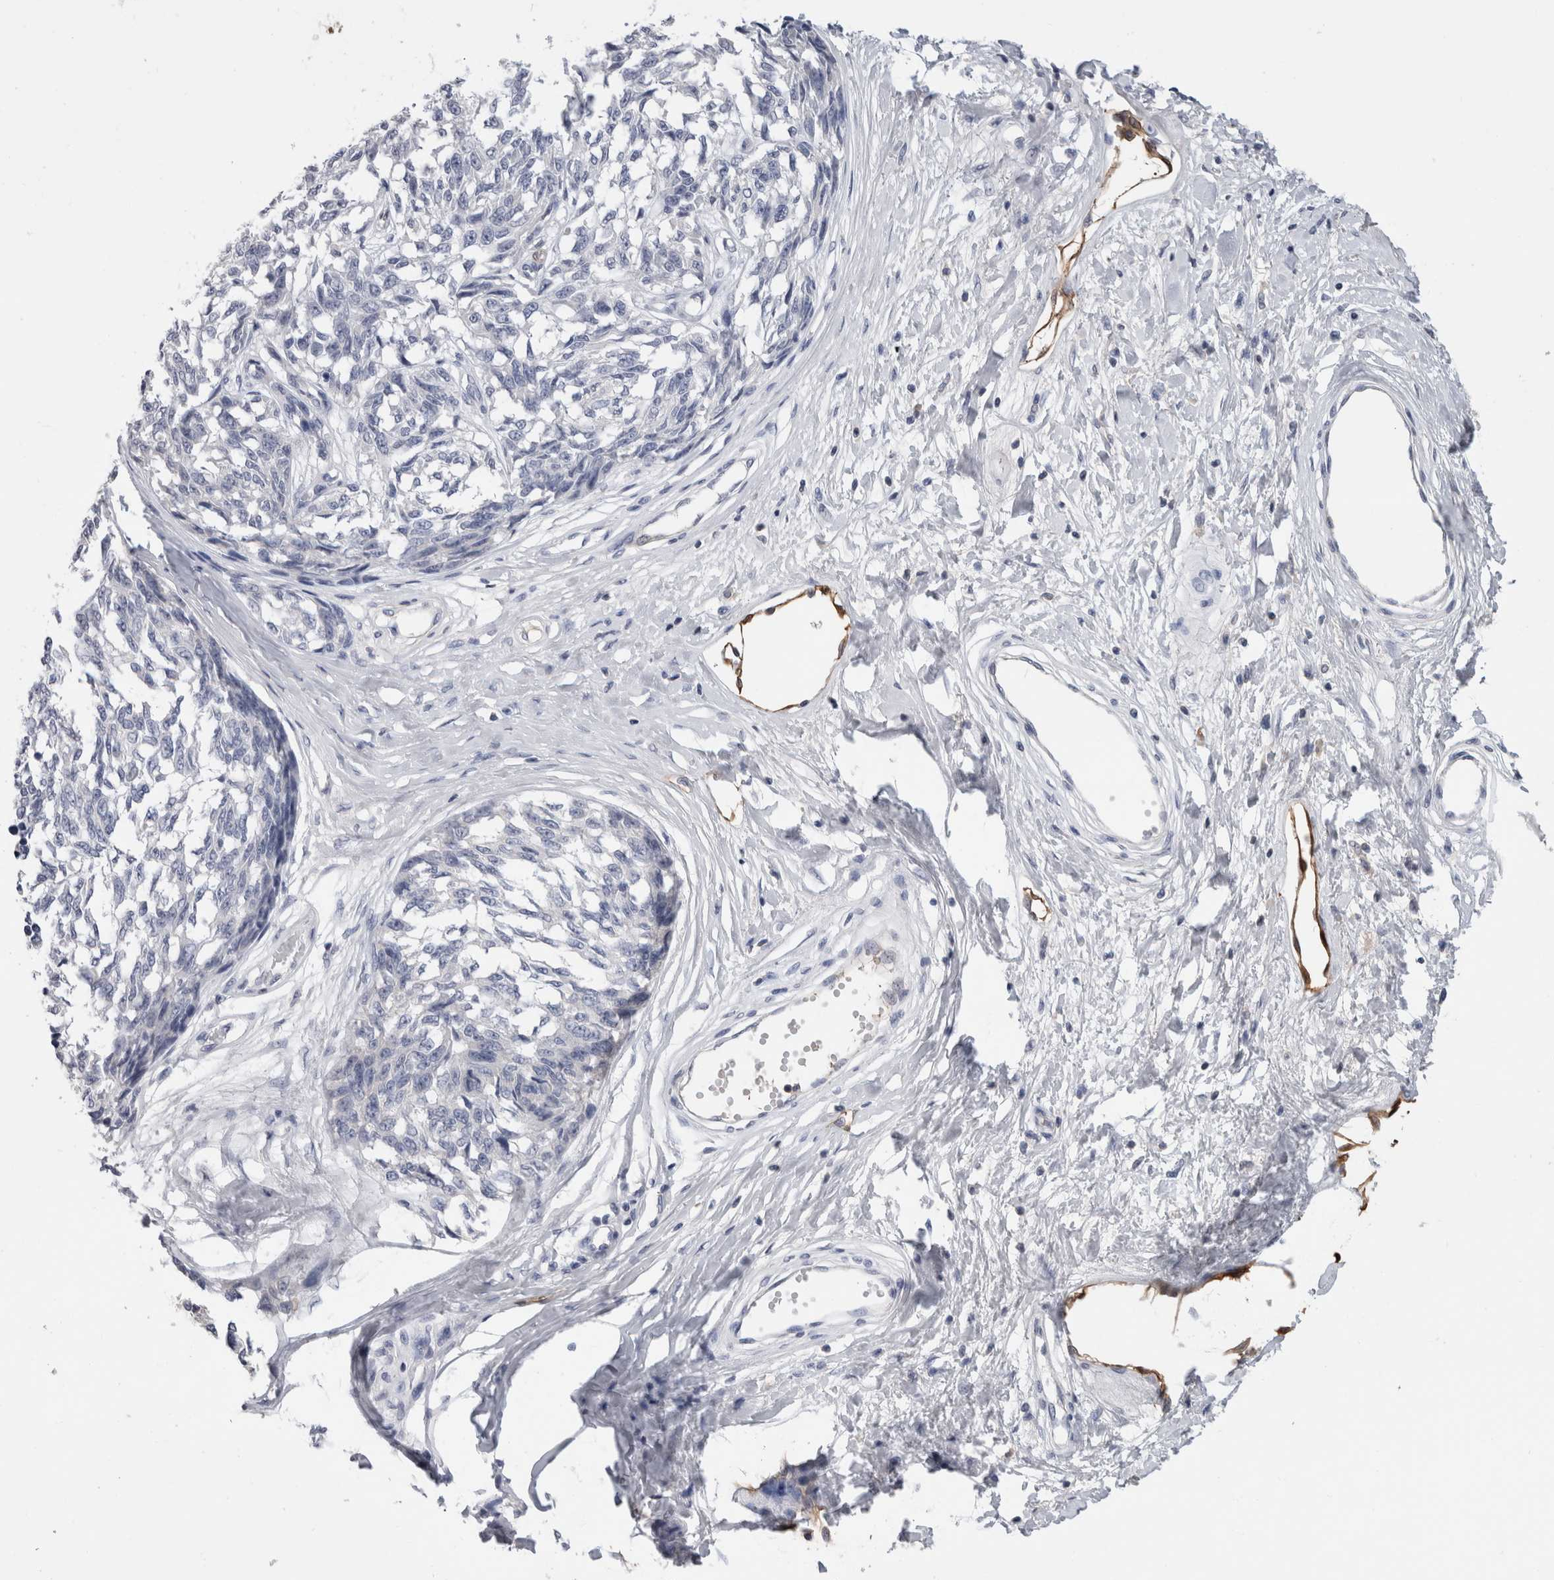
{"staining": {"intensity": "negative", "quantity": "none", "location": "none"}, "tissue": "melanoma", "cell_type": "Tumor cells", "image_type": "cancer", "snomed": [{"axis": "morphology", "description": "Malignant melanoma, NOS"}, {"axis": "topography", "description": "Skin"}], "caption": "IHC micrograph of neoplastic tissue: human melanoma stained with DAB exhibits no significant protein expression in tumor cells.", "gene": "FABP4", "patient": {"sex": "female", "age": 64}}